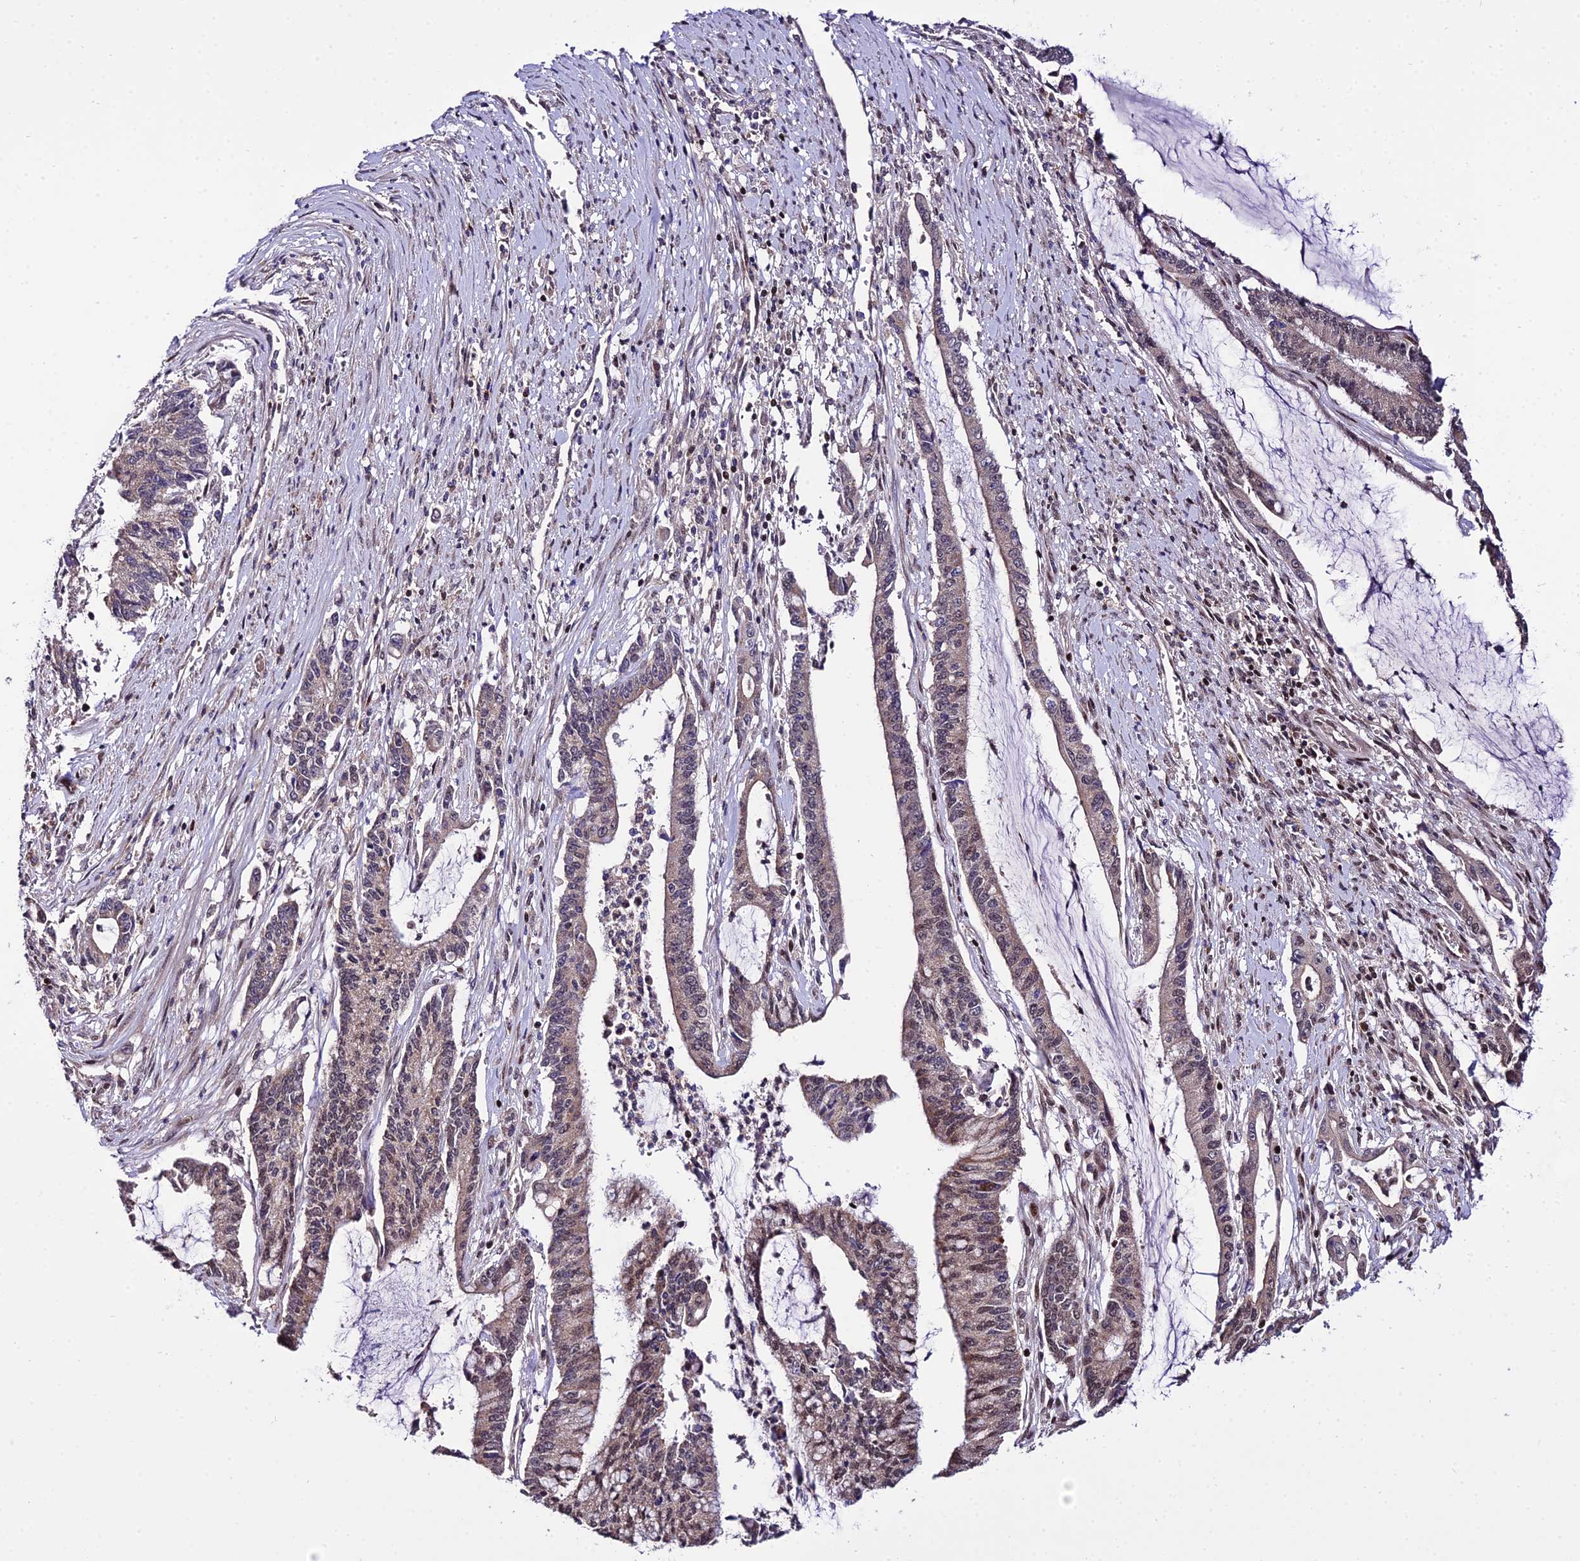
{"staining": {"intensity": "weak", "quantity": "25%-75%", "location": "cytoplasmic/membranous,nuclear"}, "tissue": "pancreatic cancer", "cell_type": "Tumor cells", "image_type": "cancer", "snomed": [{"axis": "morphology", "description": "Adenocarcinoma, NOS"}, {"axis": "topography", "description": "Pancreas"}], "caption": "Adenocarcinoma (pancreatic) stained with a brown dye displays weak cytoplasmic/membranous and nuclear positive positivity in approximately 25%-75% of tumor cells.", "gene": "CIB3", "patient": {"sex": "female", "age": 50}}